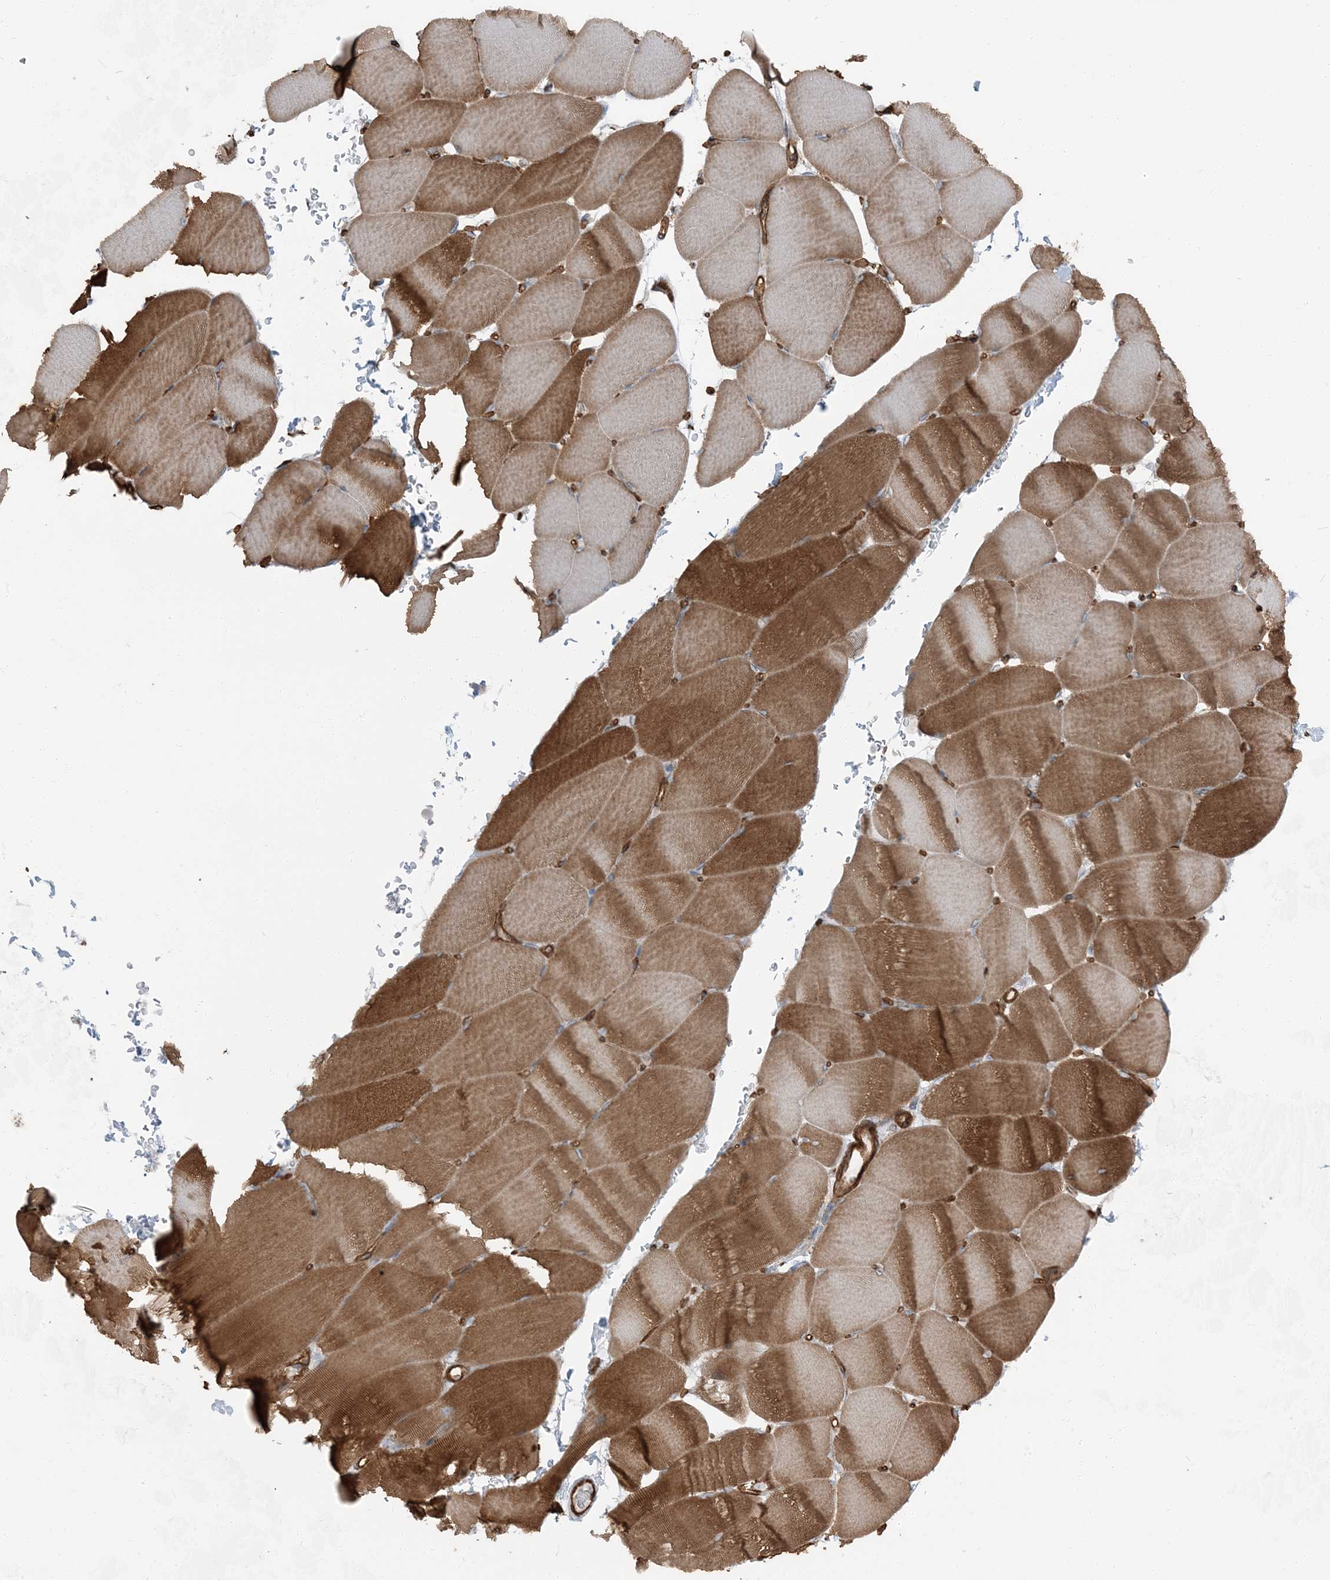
{"staining": {"intensity": "moderate", "quantity": ">75%", "location": "cytoplasmic/membranous"}, "tissue": "skeletal muscle", "cell_type": "Myocytes", "image_type": "normal", "snomed": [{"axis": "morphology", "description": "Normal tissue, NOS"}, {"axis": "topography", "description": "Skeletal muscle"}, {"axis": "topography", "description": "Parathyroid gland"}], "caption": "Protein expression analysis of benign skeletal muscle demonstrates moderate cytoplasmic/membranous expression in approximately >75% of myocytes.", "gene": "ZFP90", "patient": {"sex": "female", "age": 37}}